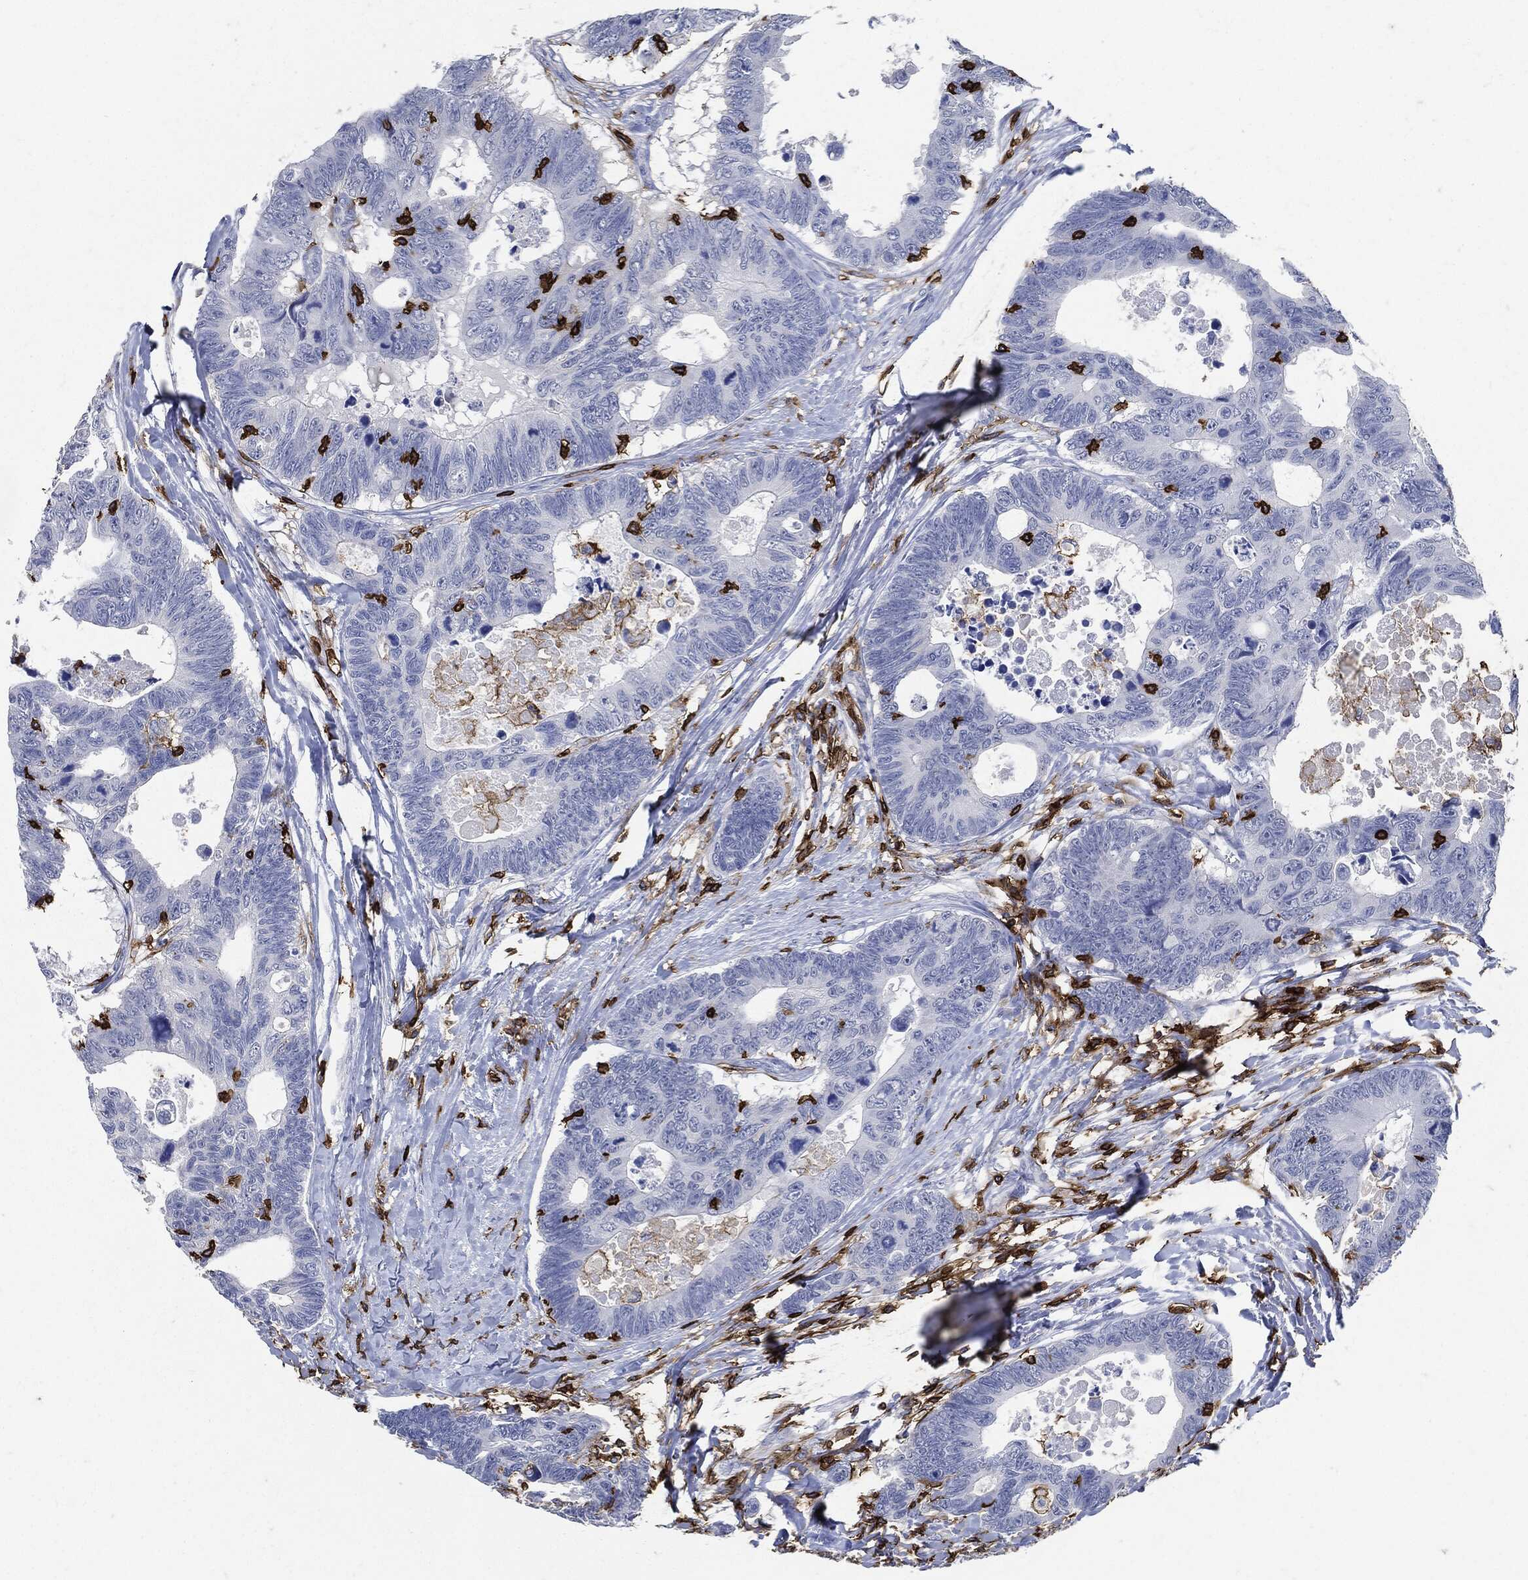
{"staining": {"intensity": "negative", "quantity": "none", "location": "none"}, "tissue": "colorectal cancer", "cell_type": "Tumor cells", "image_type": "cancer", "snomed": [{"axis": "morphology", "description": "Adenocarcinoma, NOS"}, {"axis": "topography", "description": "Colon"}], "caption": "Immunohistochemistry (IHC) image of colorectal cancer stained for a protein (brown), which reveals no expression in tumor cells.", "gene": "PTPRC", "patient": {"sex": "female", "age": 77}}